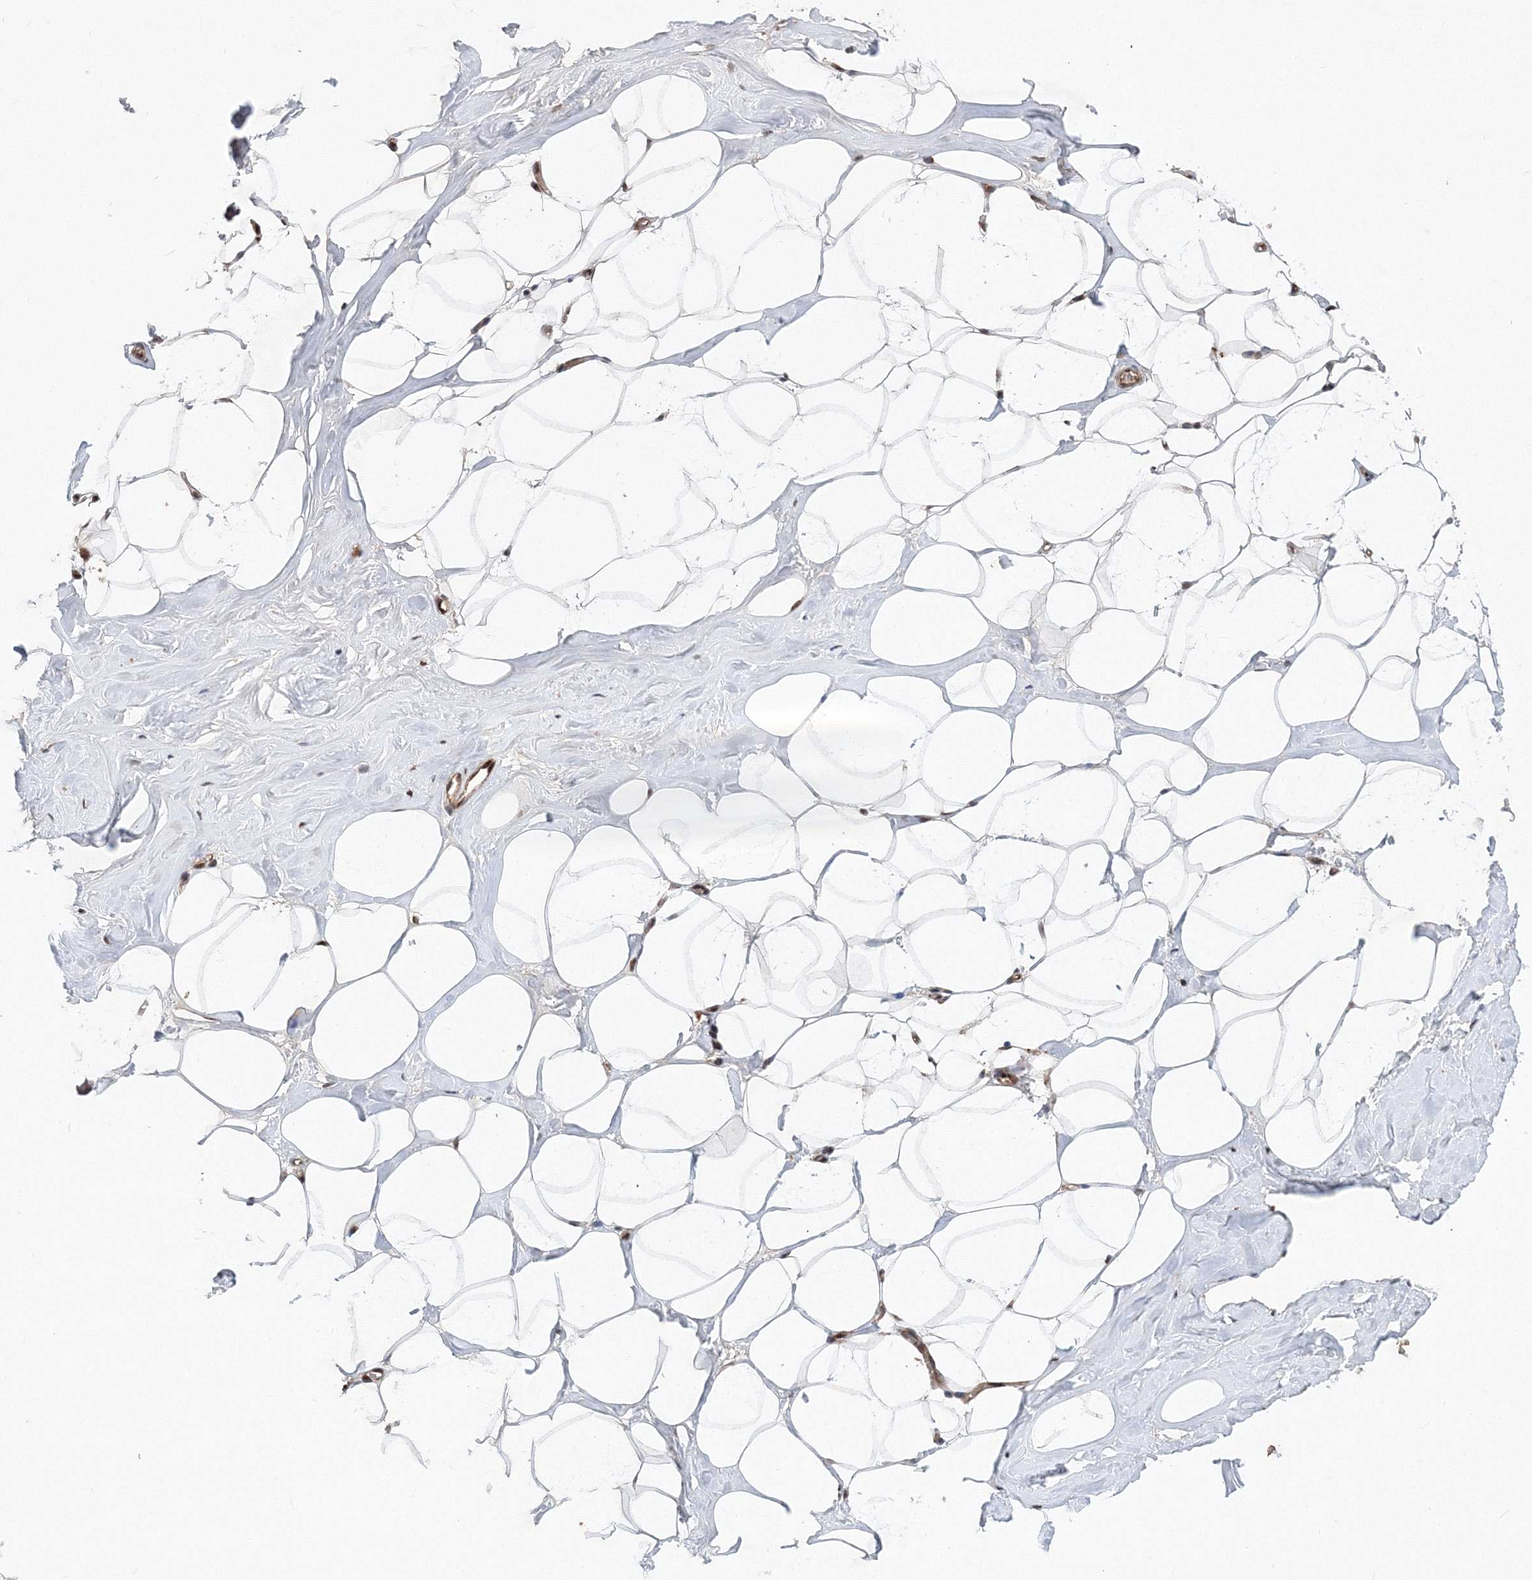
{"staining": {"intensity": "moderate", "quantity": ">75%", "location": "cytoplasmic/membranous"}, "tissue": "adipose tissue", "cell_type": "Adipocytes", "image_type": "normal", "snomed": [{"axis": "morphology", "description": "Normal tissue, NOS"}, {"axis": "morphology", "description": "Fibrosis, NOS"}, {"axis": "topography", "description": "Breast"}, {"axis": "topography", "description": "Adipose tissue"}], "caption": "Protein analysis of normal adipose tissue shows moderate cytoplasmic/membranous expression in approximately >75% of adipocytes.", "gene": "ANKAR", "patient": {"sex": "female", "age": 39}}